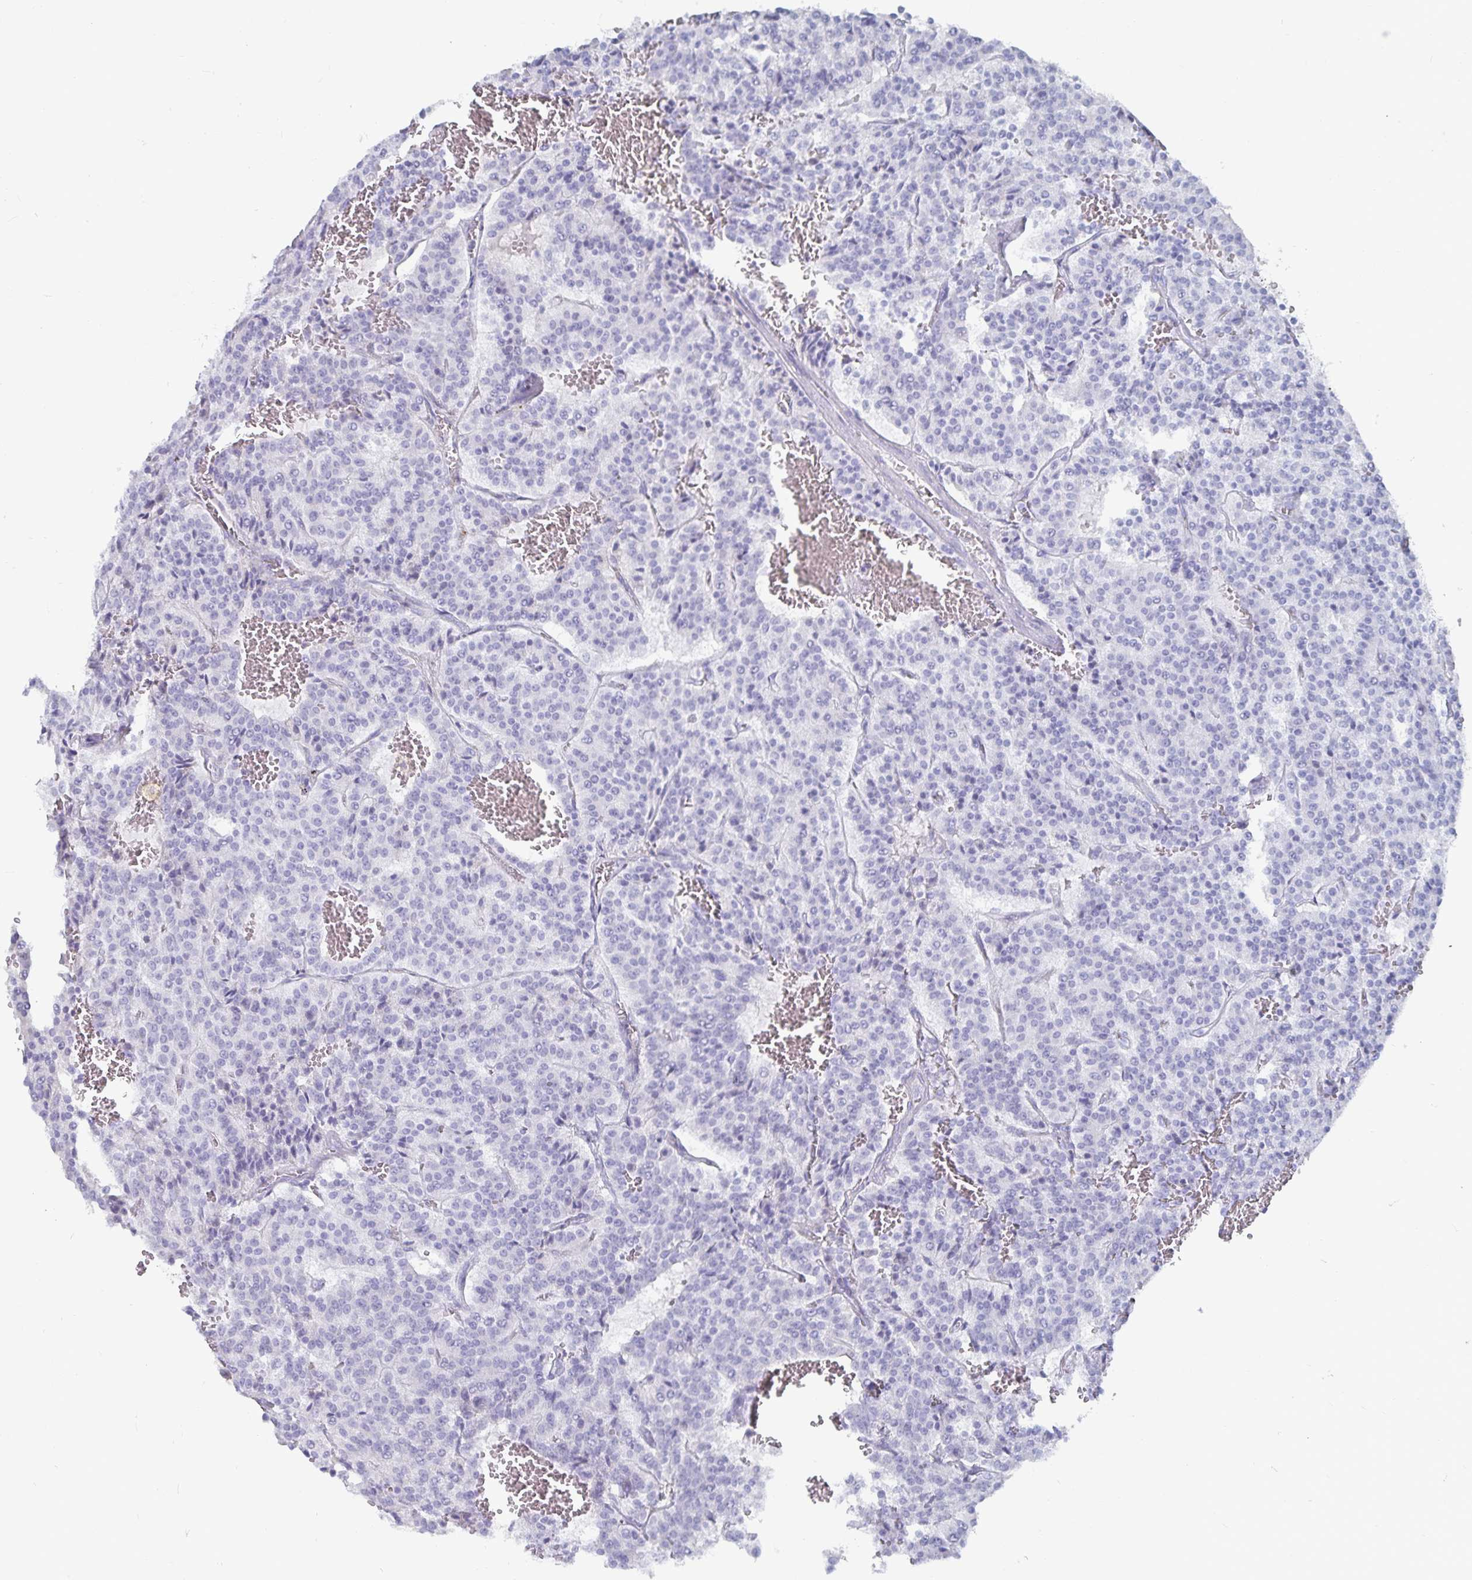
{"staining": {"intensity": "negative", "quantity": "none", "location": "none"}, "tissue": "carcinoid", "cell_type": "Tumor cells", "image_type": "cancer", "snomed": [{"axis": "morphology", "description": "Carcinoid, malignant, NOS"}, {"axis": "topography", "description": "Lung"}], "caption": "This photomicrograph is of carcinoid stained with IHC to label a protein in brown with the nuclei are counter-stained blue. There is no expression in tumor cells.", "gene": "CFAP69", "patient": {"sex": "male", "age": 70}}